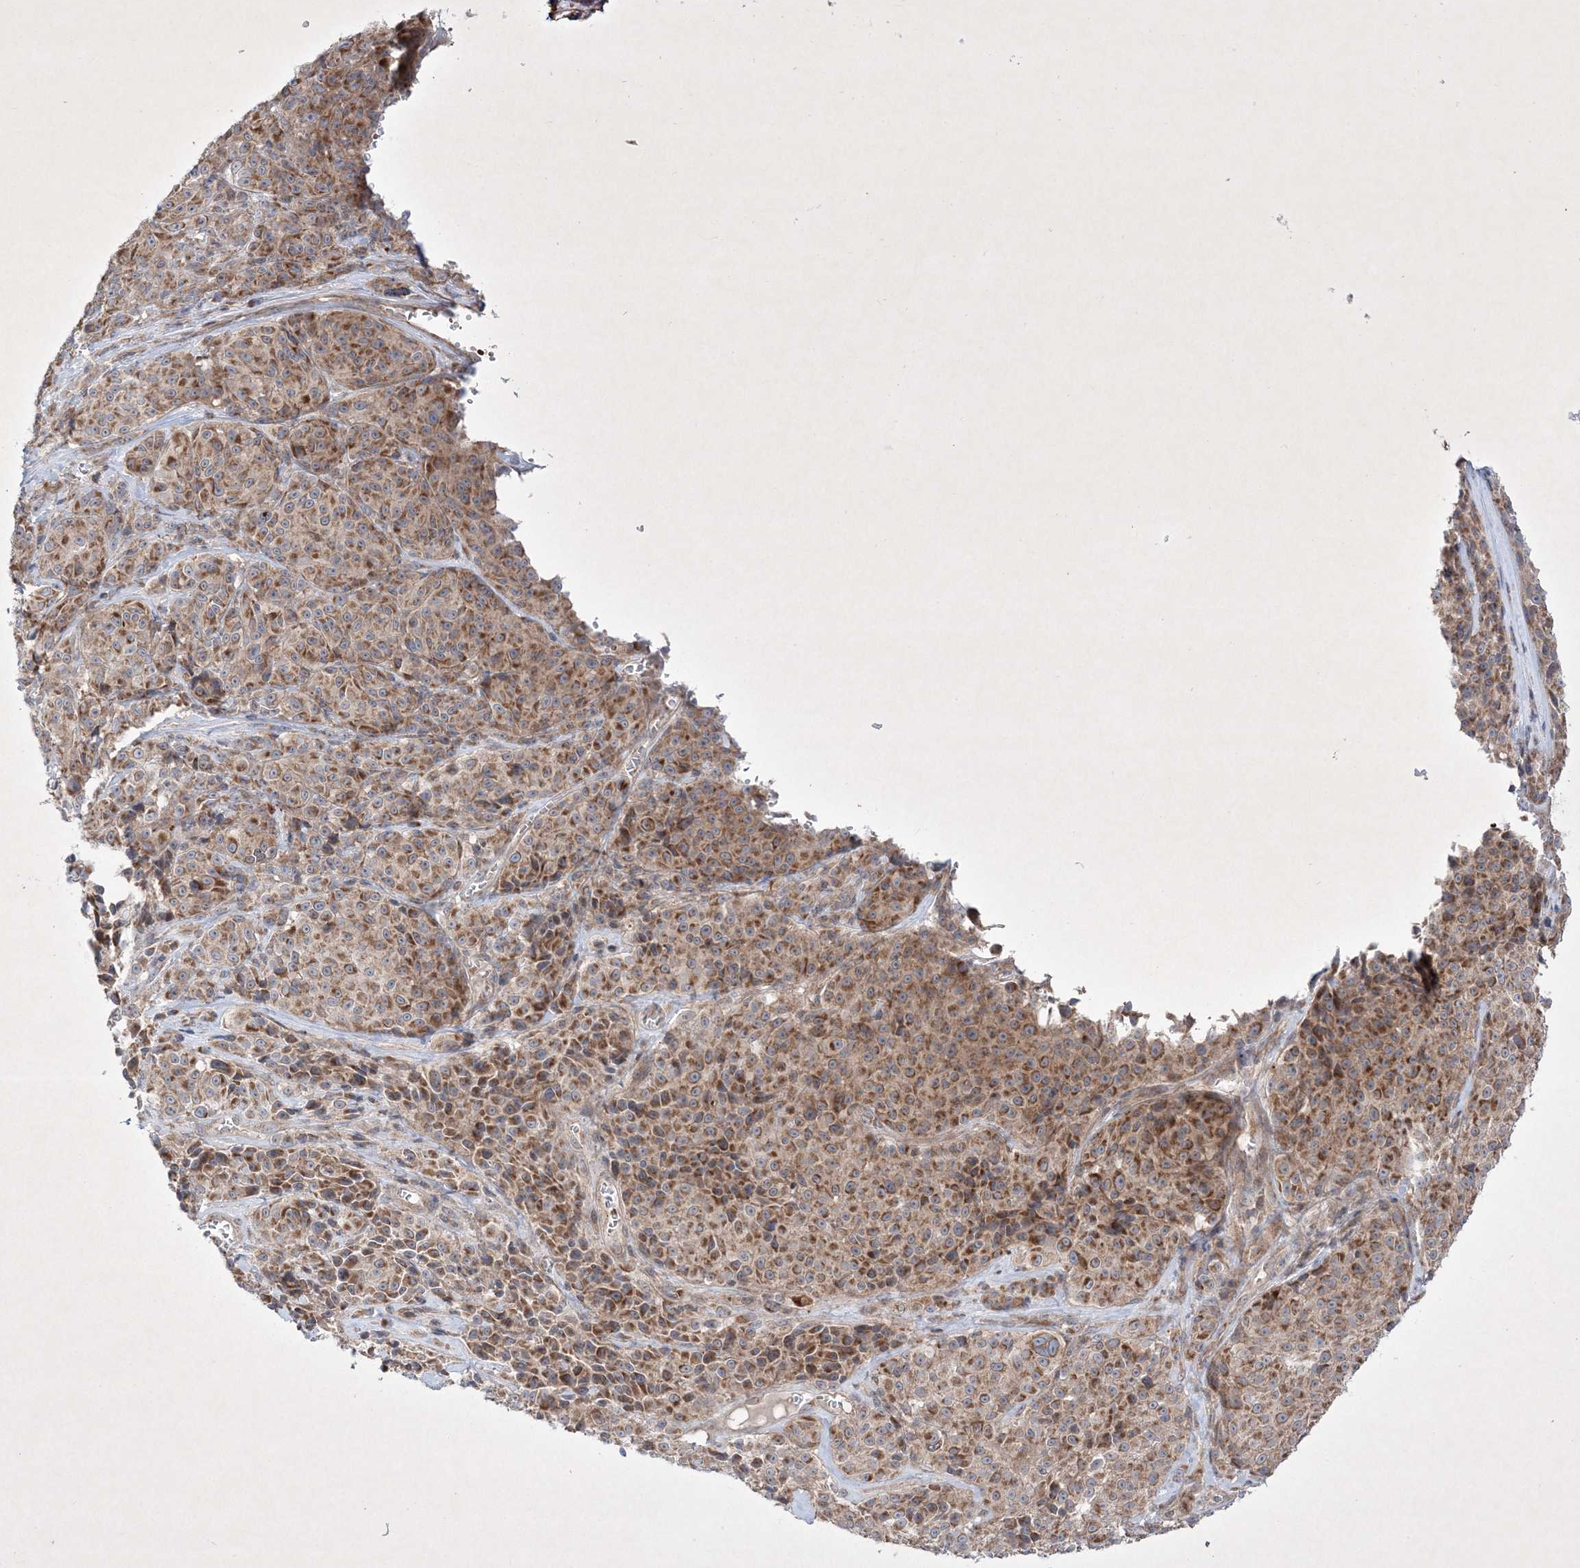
{"staining": {"intensity": "strong", "quantity": ">75%", "location": "cytoplasmic/membranous"}, "tissue": "melanoma", "cell_type": "Tumor cells", "image_type": "cancer", "snomed": [{"axis": "morphology", "description": "Malignant melanoma, NOS"}, {"axis": "topography", "description": "Skin"}], "caption": "Brown immunohistochemical staining in human malignant melanoma reveals strong cytoplasmic/membranous expression in approximately >75% of tumor cells.", "gene": "OPA1", "patient": {"sex": "male", "age": 73}}